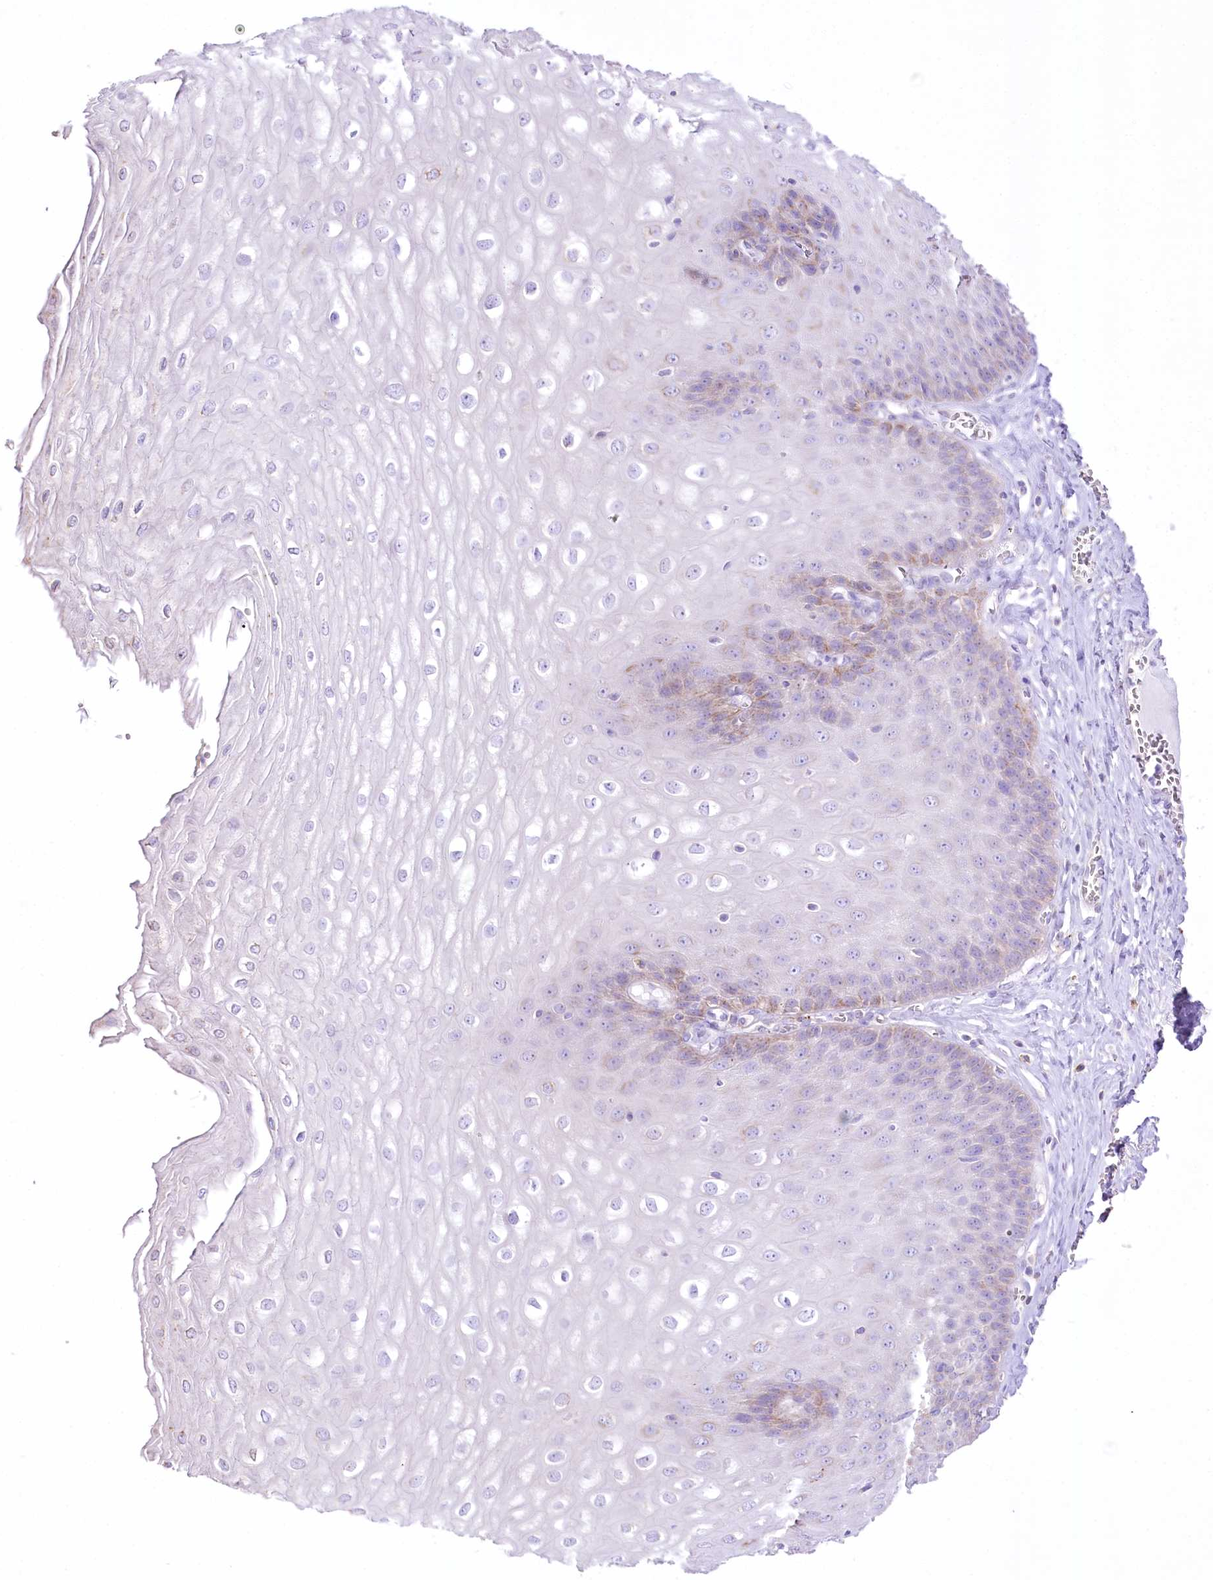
{"staining": {"intensity": "weak", "quantity": "<25%", "location": "cytoplasmic/membranous"}, "tissue": "esophagus", "cell_type": "Squamous epithelial cells", "image_type": "normal", "snomed": [{"axis": "morphology", "description": "Normal tissue, NOS"}, {"axis": "topography", "description": "Esophagus"}], "caption": "A high-resolution micrograph shows immunohistochemistry staining of benign esophagus, which demonstrates no significant positivity in squamous epithelial cells. (DAB immunohistochemistry visualized using brightfield microscopy, high magnification).", "gene": "FAM216A", "patient": {"sex": "male", "age": 60}}